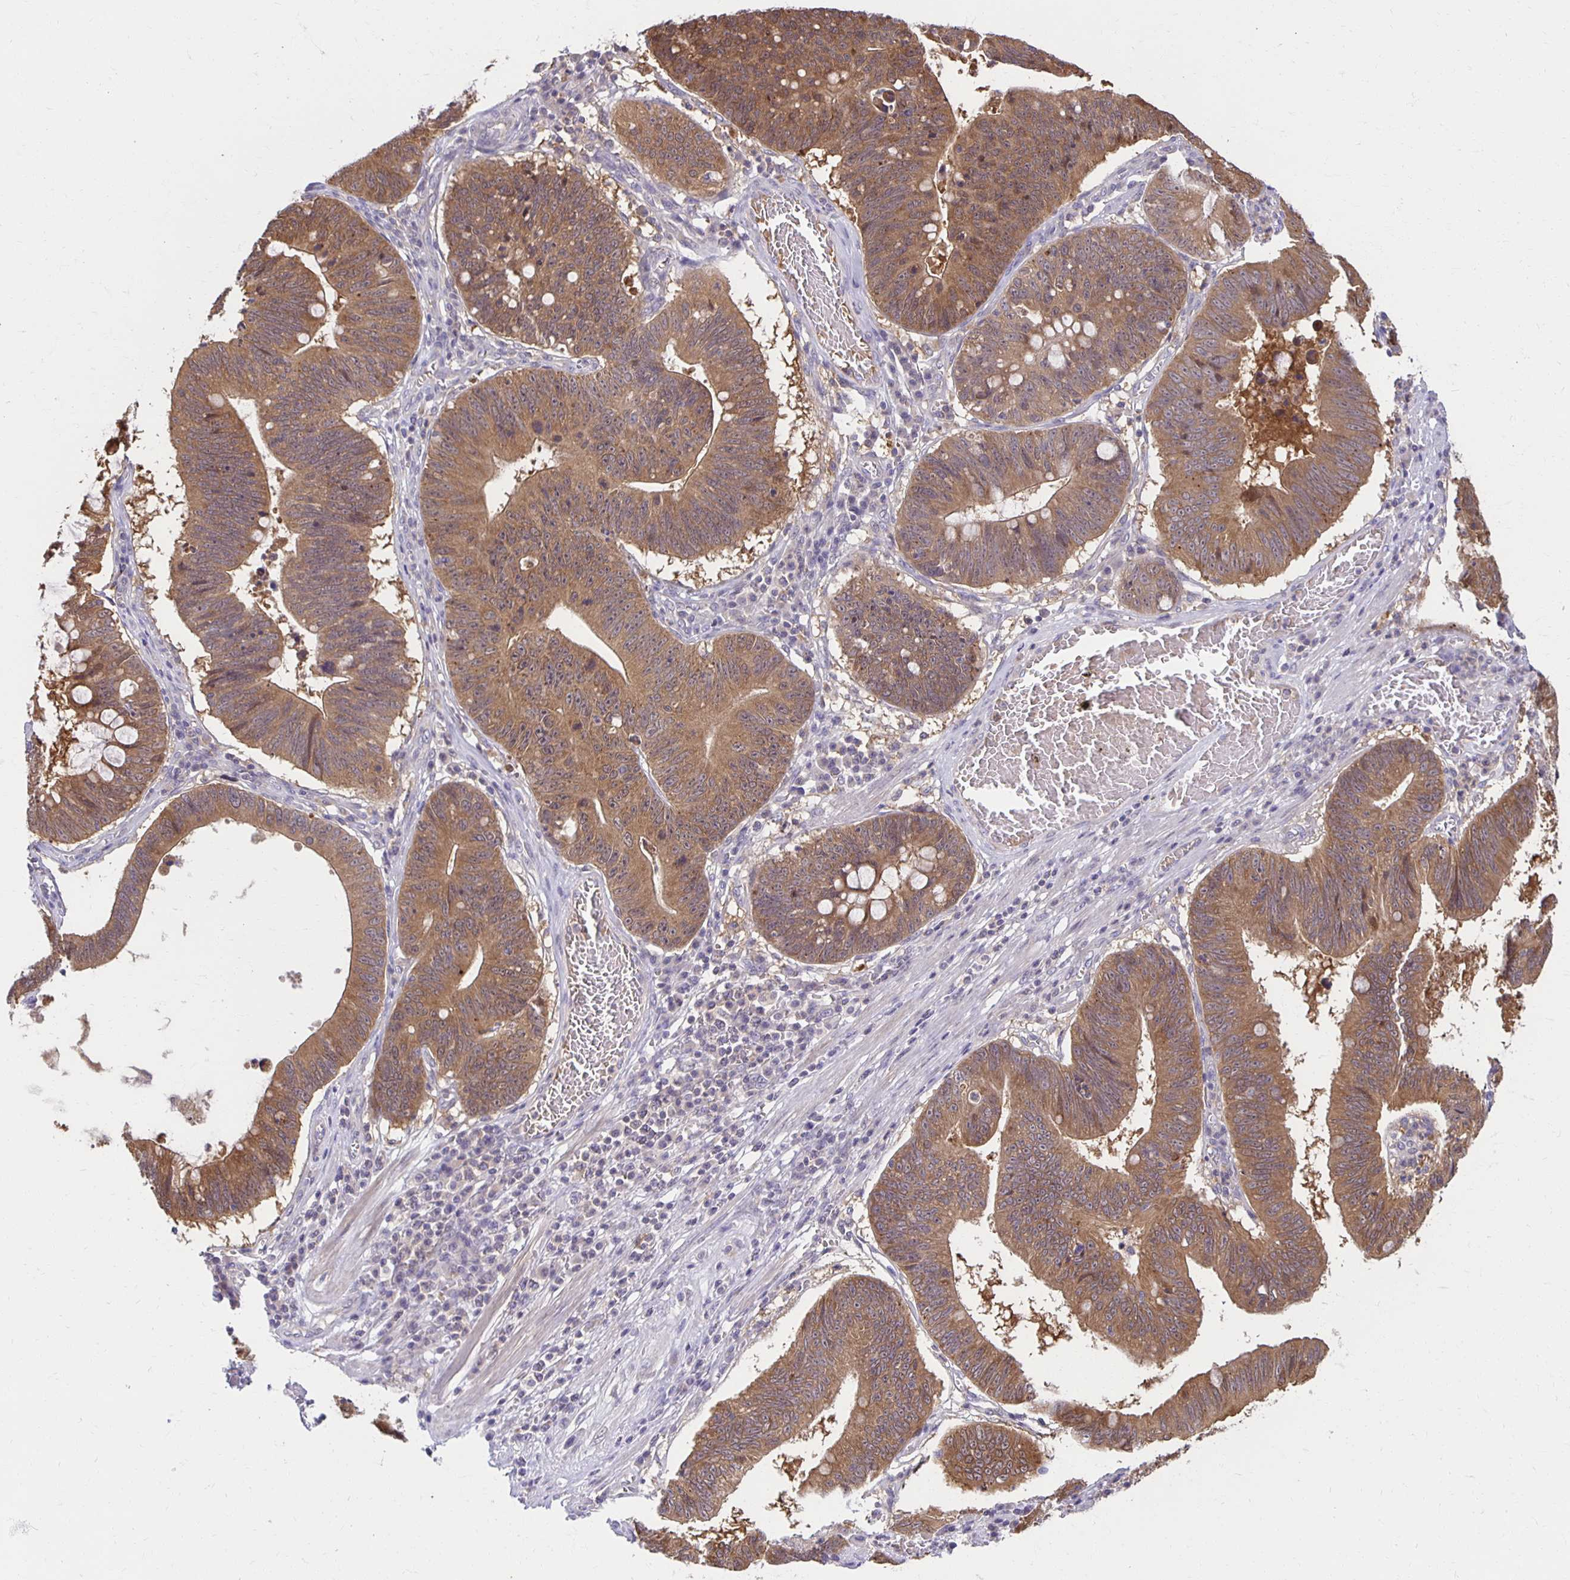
{"staining": {"intensity": "moderate", "quantity": ">75%", "location": "cytoplasmic/membranous"}, "tissue": "stomach cancer", "cell_type": "Tumor cells", "image_type": "cancer", "snomed": [{"axis": "morphology", "description": "Adenocarcinoma, NOS"}, {"axis": "topography", "description": "Stomach"}], "caption": "DAB immunohistochemical staining of human stomach cancer displays moderate cytoplasmic/membranous protein expression in approximately >75% of tumor cells.", "gene": "MIEN1", "patient": {"sex": "male", "age": 59}}